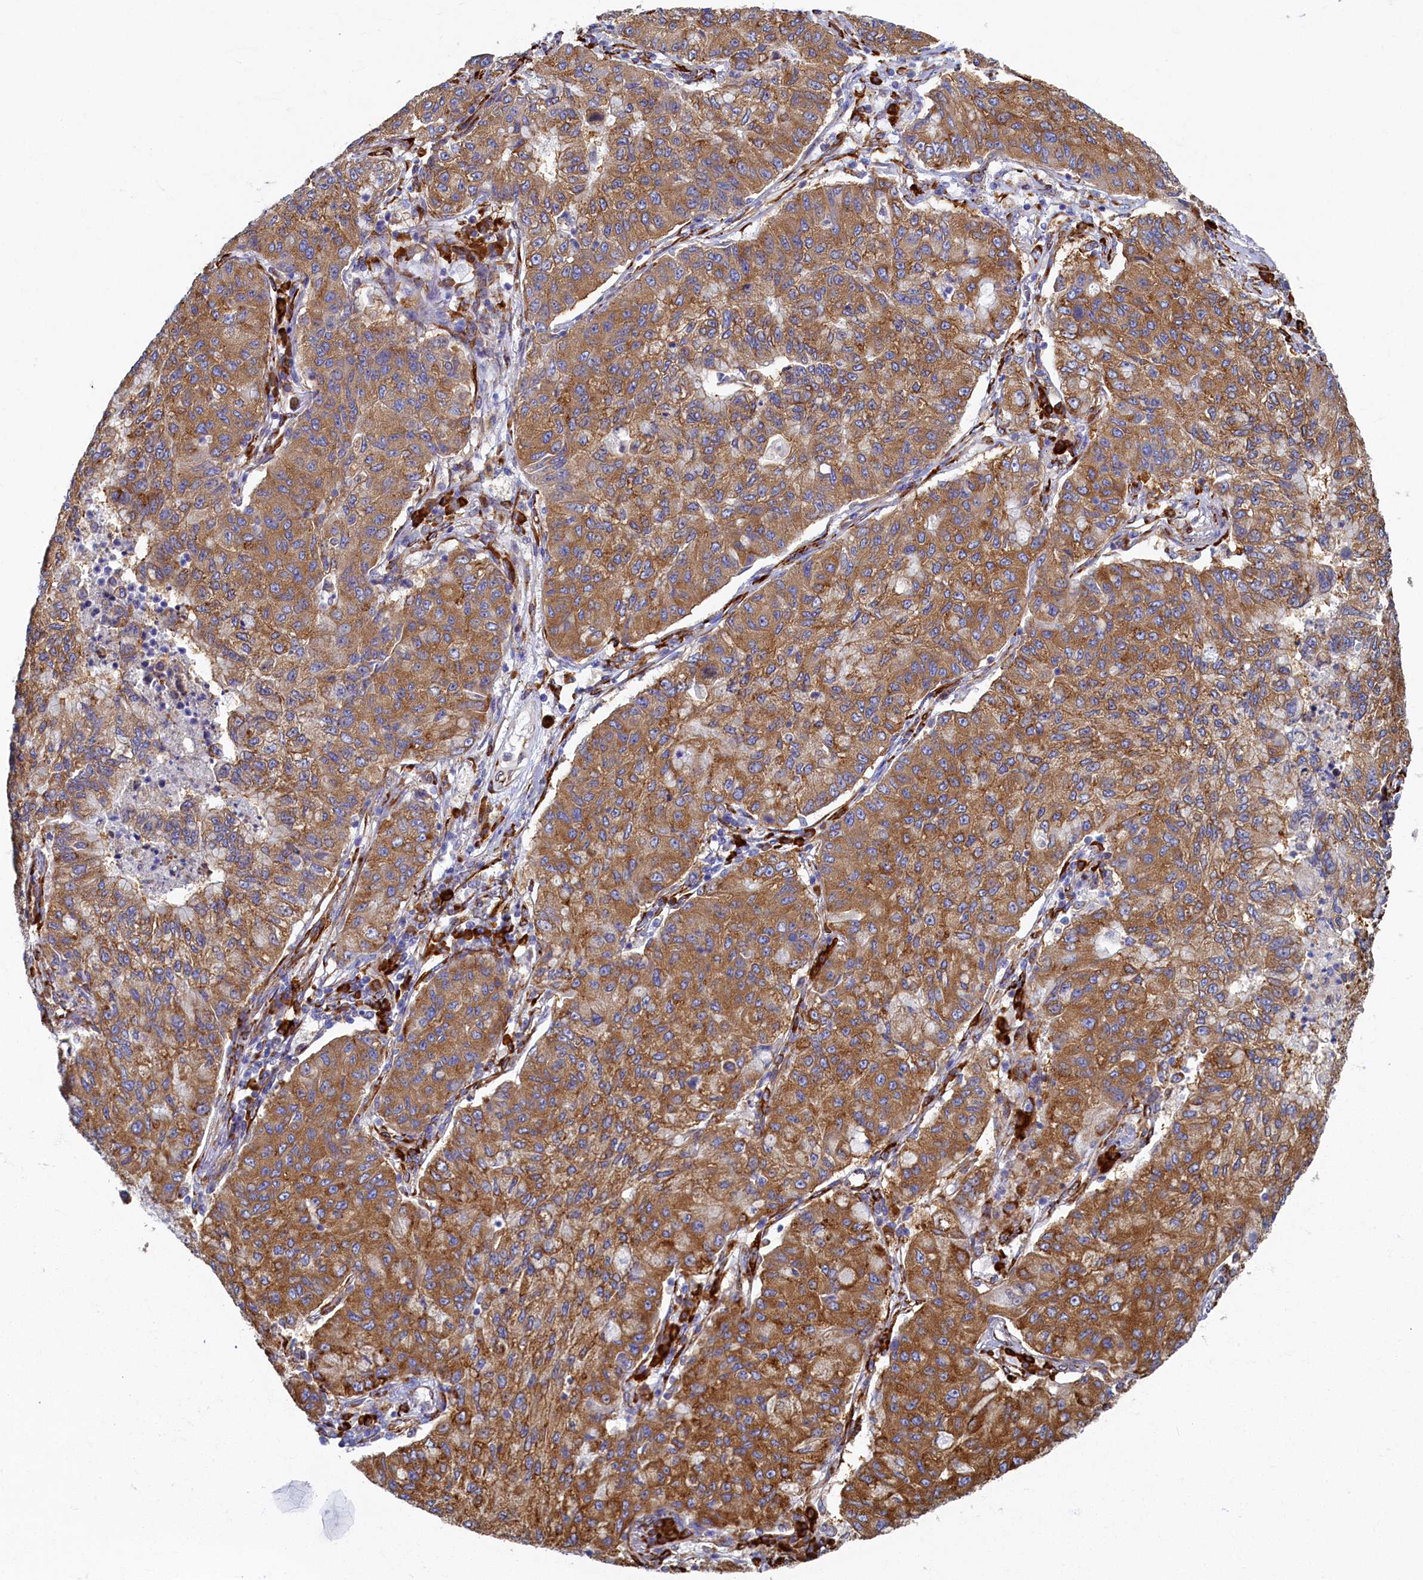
{"staining": {"intensity": "moderate", "quantity": ">75%", "location": "cytoplasmic/membranous"}, "tissue": "lung cancer", "cell_type": "Tumor cells", "image_type": "cancer", "snomed": [{"axis": "morphology", "description": "Squamous cell carcinoma, NOS"}, {"axis": "topography", "description": "Lung"}], "caption": "A histopathology image of lung cancer stained for a protein demonstrates moderate cytoplasmic/membranous brown staining in tumor cells.", "gene": "TMEM18", "patient": {"sex": "male", "age": 74}}